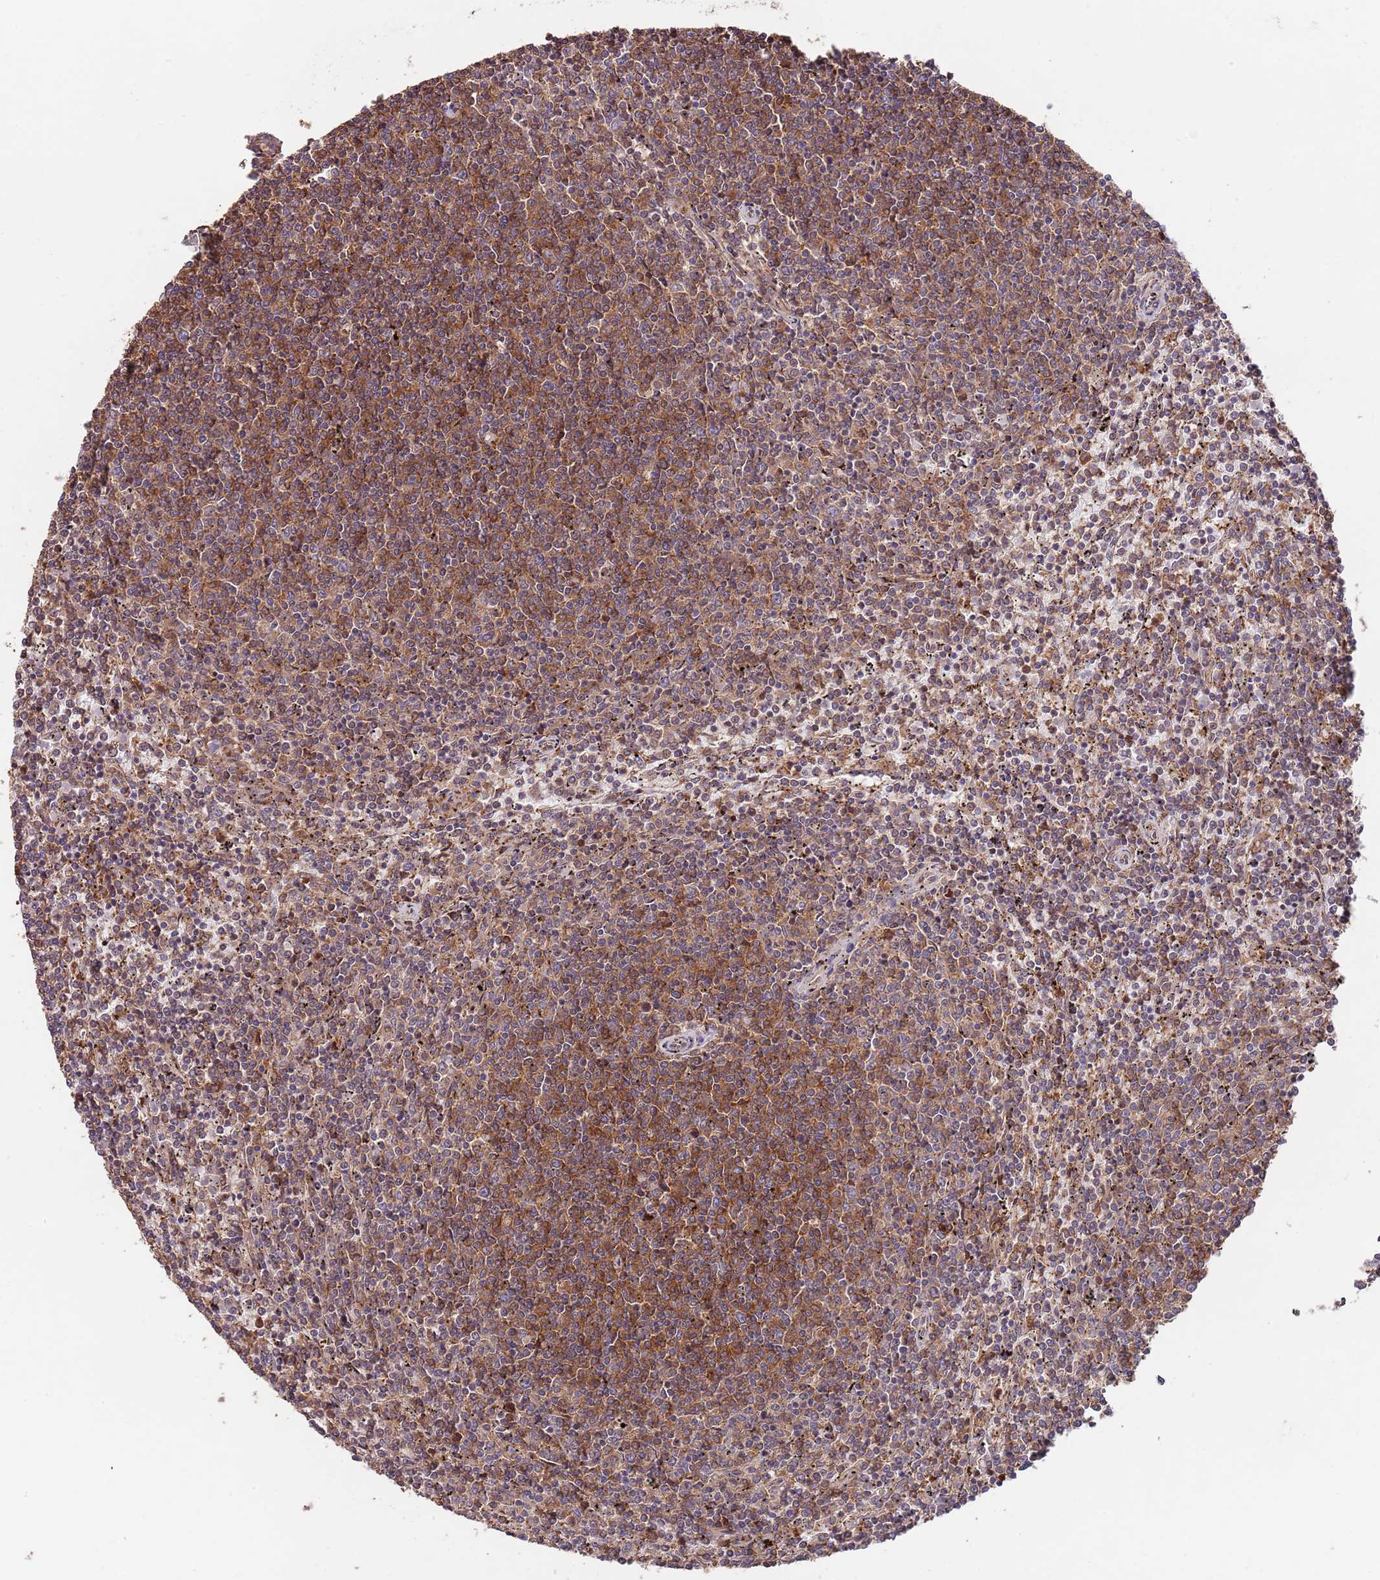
{"staining": {"intensity": "moderate", "quantity": ">75%", "location": "cytoplasmic/membranous"}, "tissue": "lymphoma", "cell_type": "Tumor cells", "image_type": "cancer", "snomed": [{"axis": "morphology", "description": "Malignant lymphoma, non-Hodgkin's type, Low grade"}, {"axis": "topography", "description": "Spleen"}], "caption": "An immunohistochemistry photomicrograph of neoplastic tissue is shown. Protein staining in brown labels moderate cytoplasmic/membranous positivity in lymphoma within tumor cells. The staining was performed using DAB to visualize the protein expression in brown, while the nuclei were stained in blue with hematoxylin (Magnification: 20x).", "gene": "RNF19B", "patient": {"sex": "female", "age": 50}}